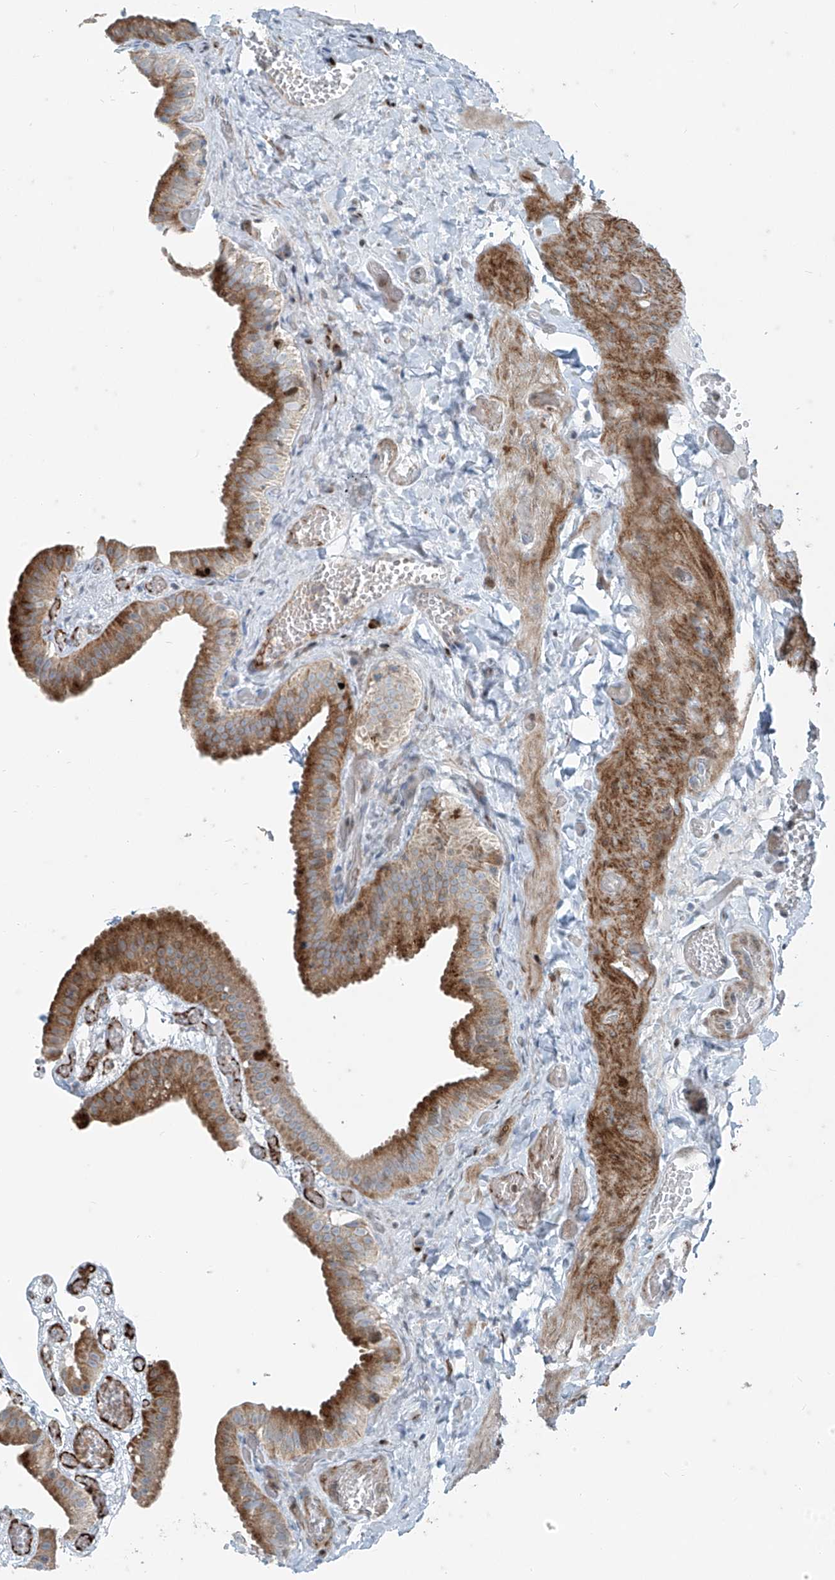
{"staining": {"intensity": "strong", "quantity": "25%-75%", "location": "cytoplasmic/membranous"}, "tissue": "gallbladder", "cell_type": "Glandular cells", "image_type": "normal", "snomed": [{"axis": "morphology", "description": "Normal tissue, NOS"}, {"axis": "topography", "description": "Gallbladder"}], "caption": "IHC of benign gallbladder exhibits high levels of strong cytoplasmic/membranous expression in approximately 25%-75% of glandular cells.", "gene": "PPCS", "patient": {"sex": "female", "age": 64}}